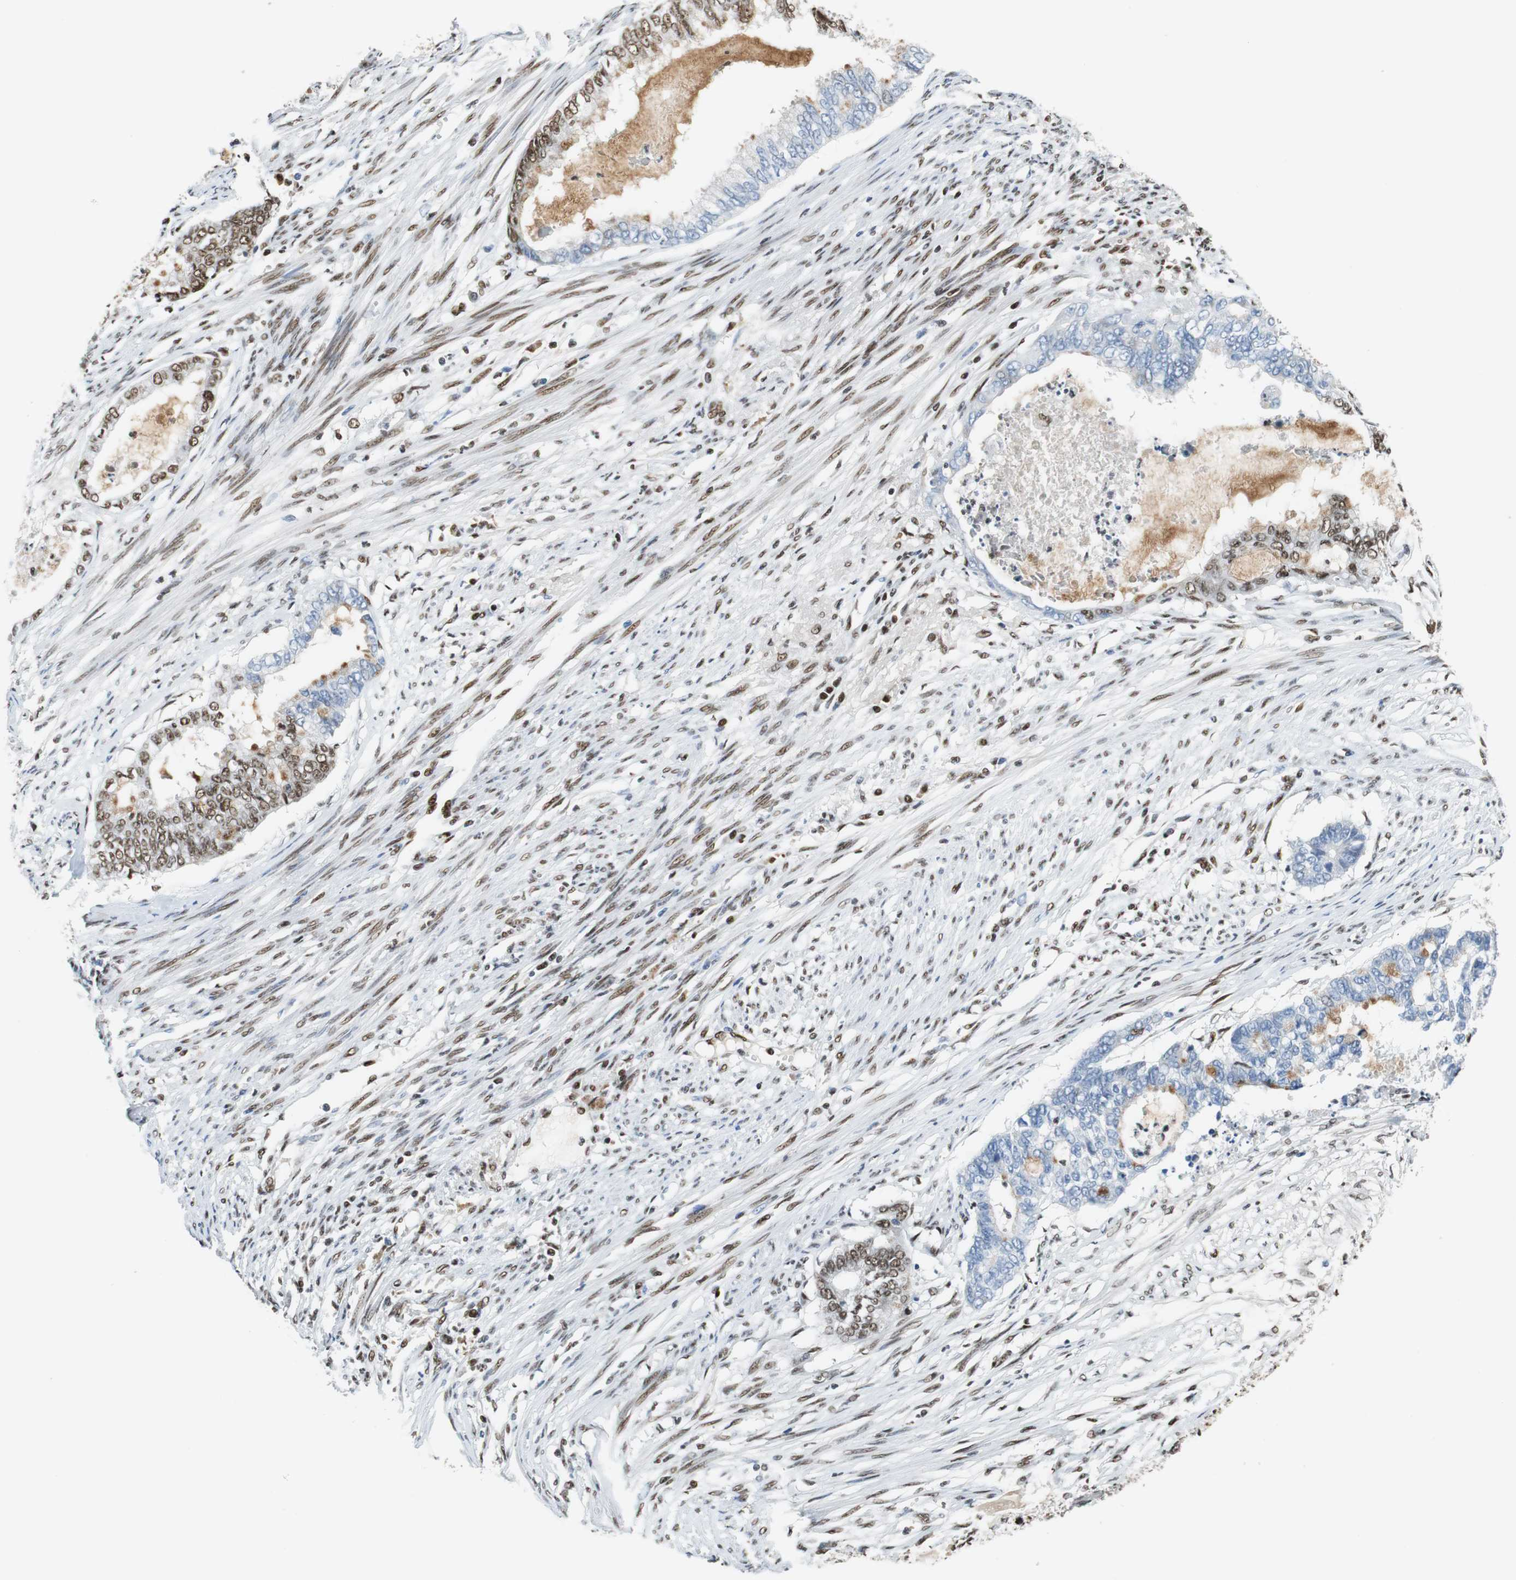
{"staining": {"intensity": "moderate", "quantity": "25%-75%", "location": "cytoplasmic/membranous,nuclear"}, "tissue": "endometrial cancer", "cell_type": "Tumor cells", "image_type": "cancer", "snomed": [{"axis": "morphology", "description": "Adenocarcinoma, NOS"}, {"axis": "topography", "description": "Endometrium"}], "caption": "Endometrial cancer stained with a protein marker displays moderate staining in tumor cells.", "gene": "PRKDC", "patient": {"sex": "female", "age": 79}}